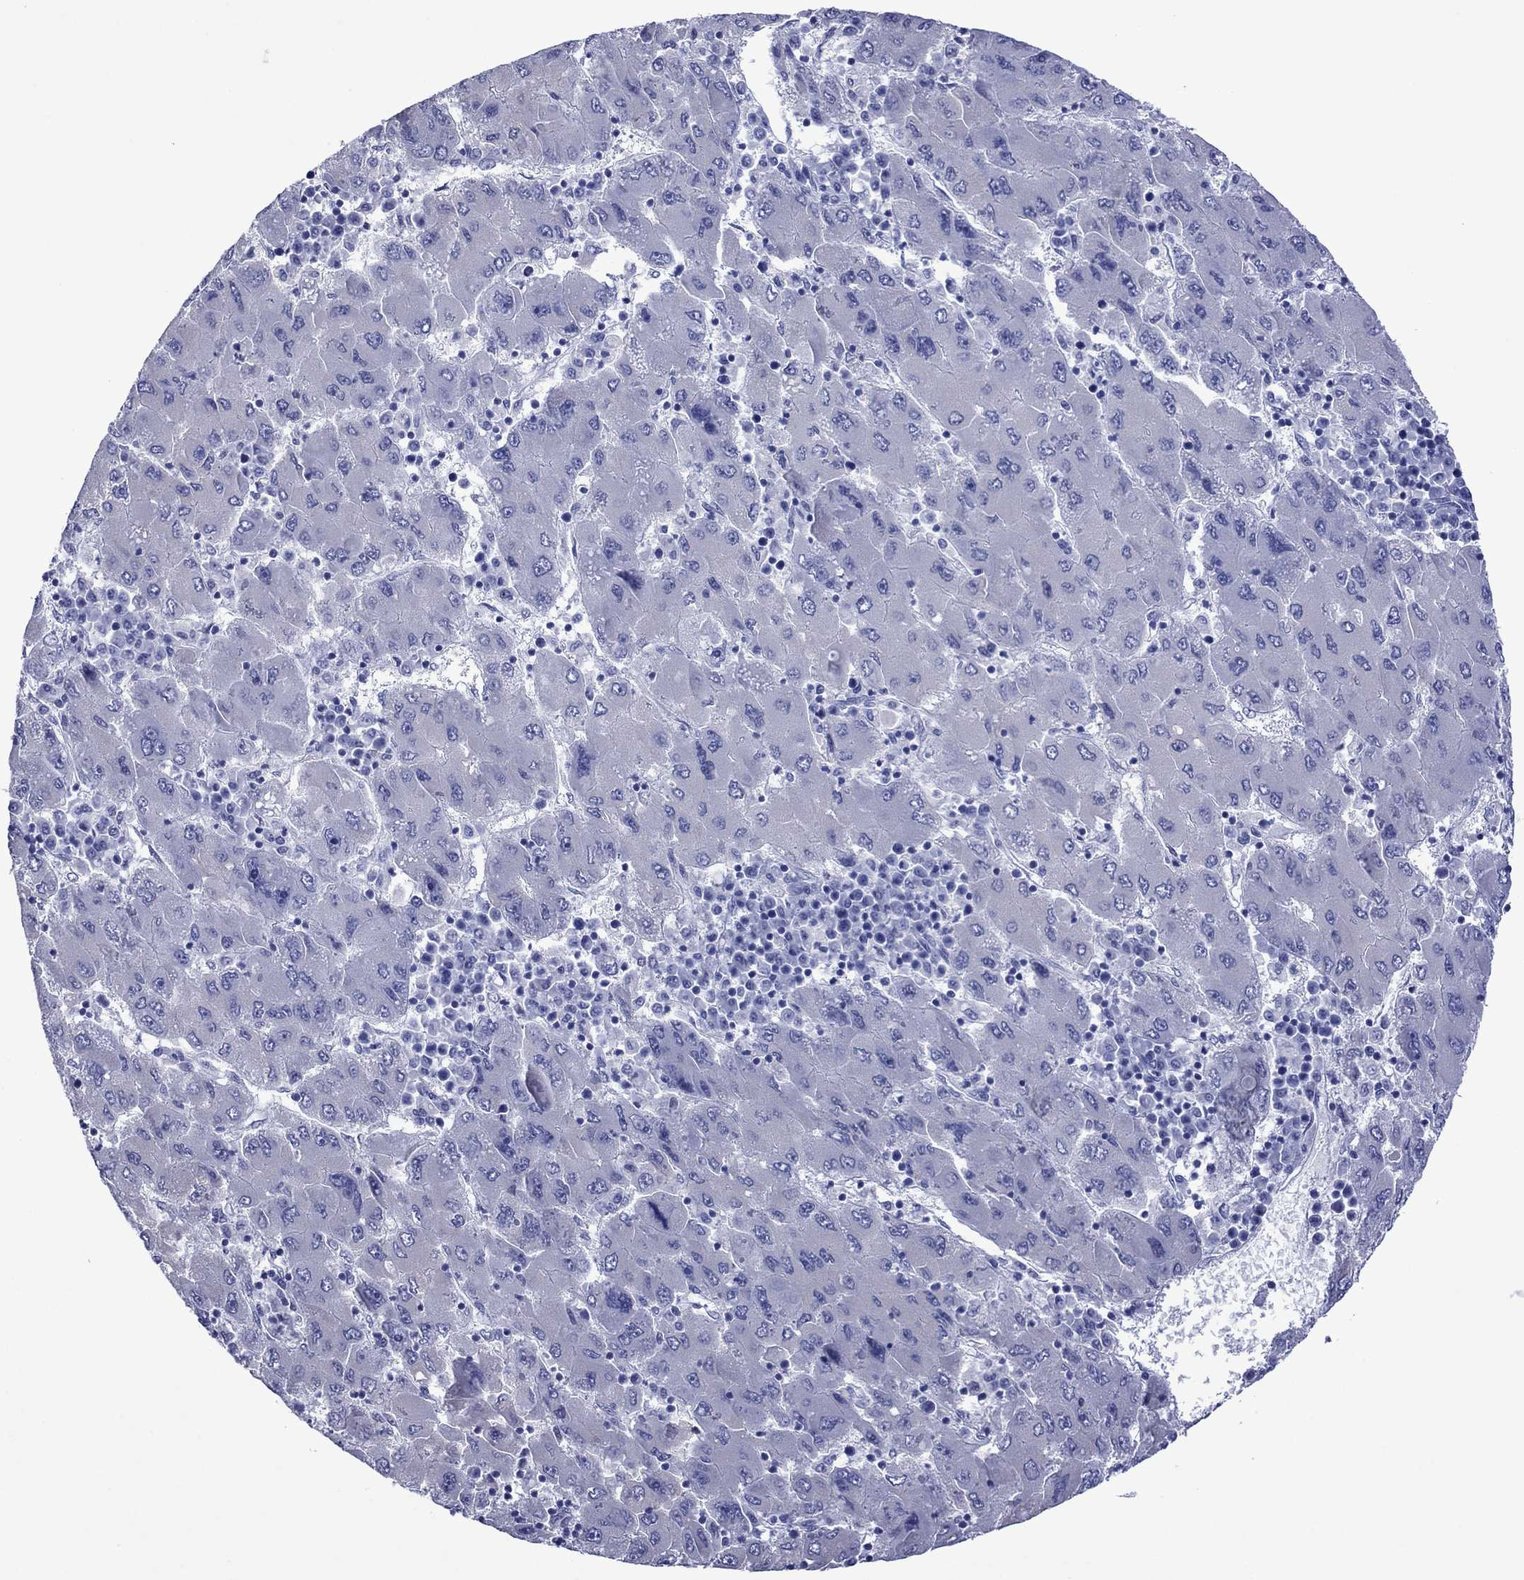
{"staining": {"intensity": "negative", "quantity": "none", "location": "none"}, "tissue": "liver cancer", "cell_type": "Tumor cells", "image_type": "cancer", "snomed": [{"axis": "morphology", "description": "Carcinoma, Hepatocellular, NOS"}, {"axis": "topography", "description": "Liver"}], "caption": "The histopathology image reveals no staining of tumor cells in liver hepatocellular carcinoma.", "gene": "PIWIL1", "patient": {"sex": "male", "age": 75}}